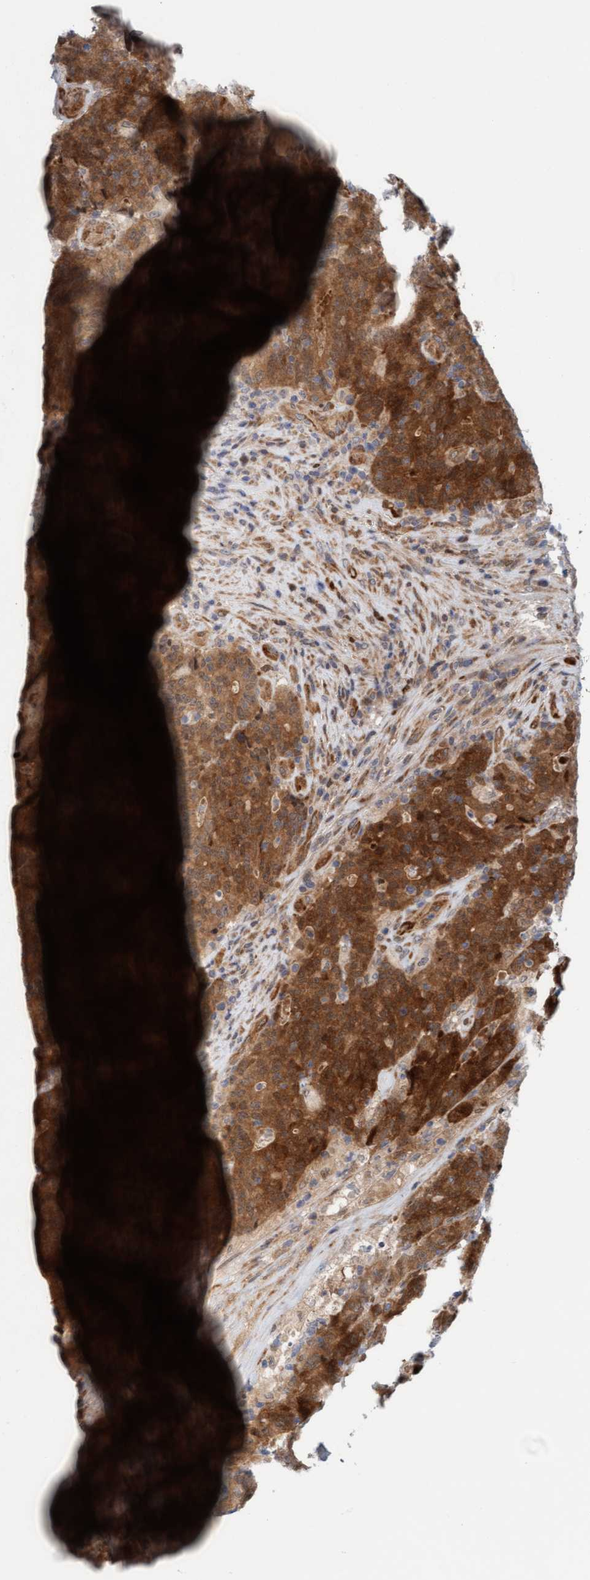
{"staining": {"intensity": "strong", "quantity": ">75%", "location": "cytoplasmic/membranous,nuclear"}, "tissue": "colorectal cancer", "cell_type": "Tumor cells", "image_type": "cancer", "snomed": [{"axis": "morphology", "description": "Normal tissue, NOS"}, {"axis": "morphology", "description": "Adenocarcinoma, NOS"}, {"axis": "topography", "description": "Colon"}], "caption": "The immunohistochemical stain highlights strong cytoplasmic/membranous and nuclear positivity in tumor cells of adenocarcinoma (colorectal) tissue.", "gene": "EIF4EBP1", "patient": {"sex": "female", "age": 75}}